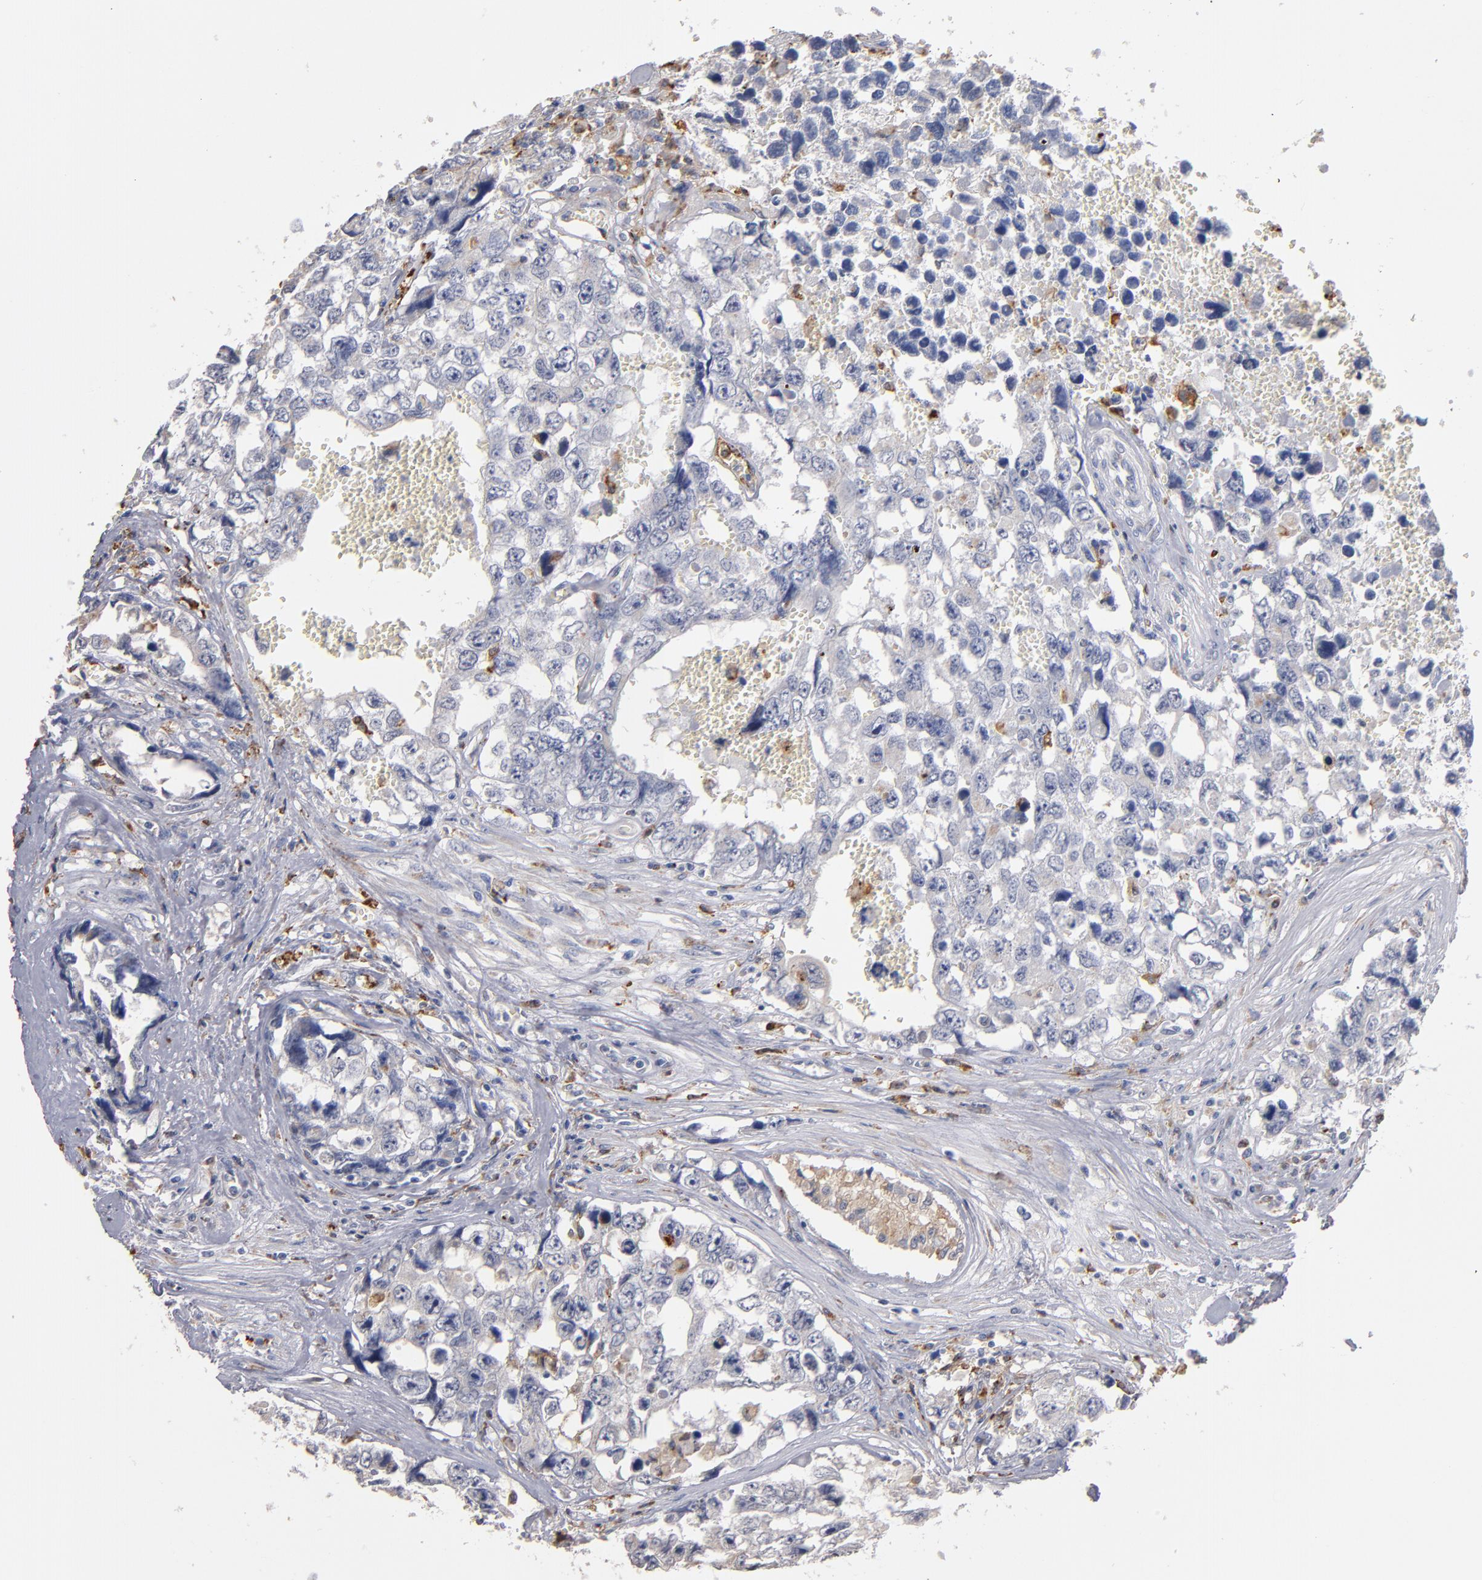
{"staining": {"intensity": "negative", "quantity": "none", "location": "none"}, "tissue": "testis cancer", "cell_type": "Tumor cells", "image_type": "cancer", "snomed": [{"axis": "morphology", "description": "Carcinoma, Embryonal, NOS"}, {"axis": "topography", "description": "Testis"}], "caption": "A micrograph of embryonal carcinoma (testis) stained for a protein exhibits no brown staining in tumor cells.", "gene": "SELP", "patient": {"sex": "male", "age": 31}}